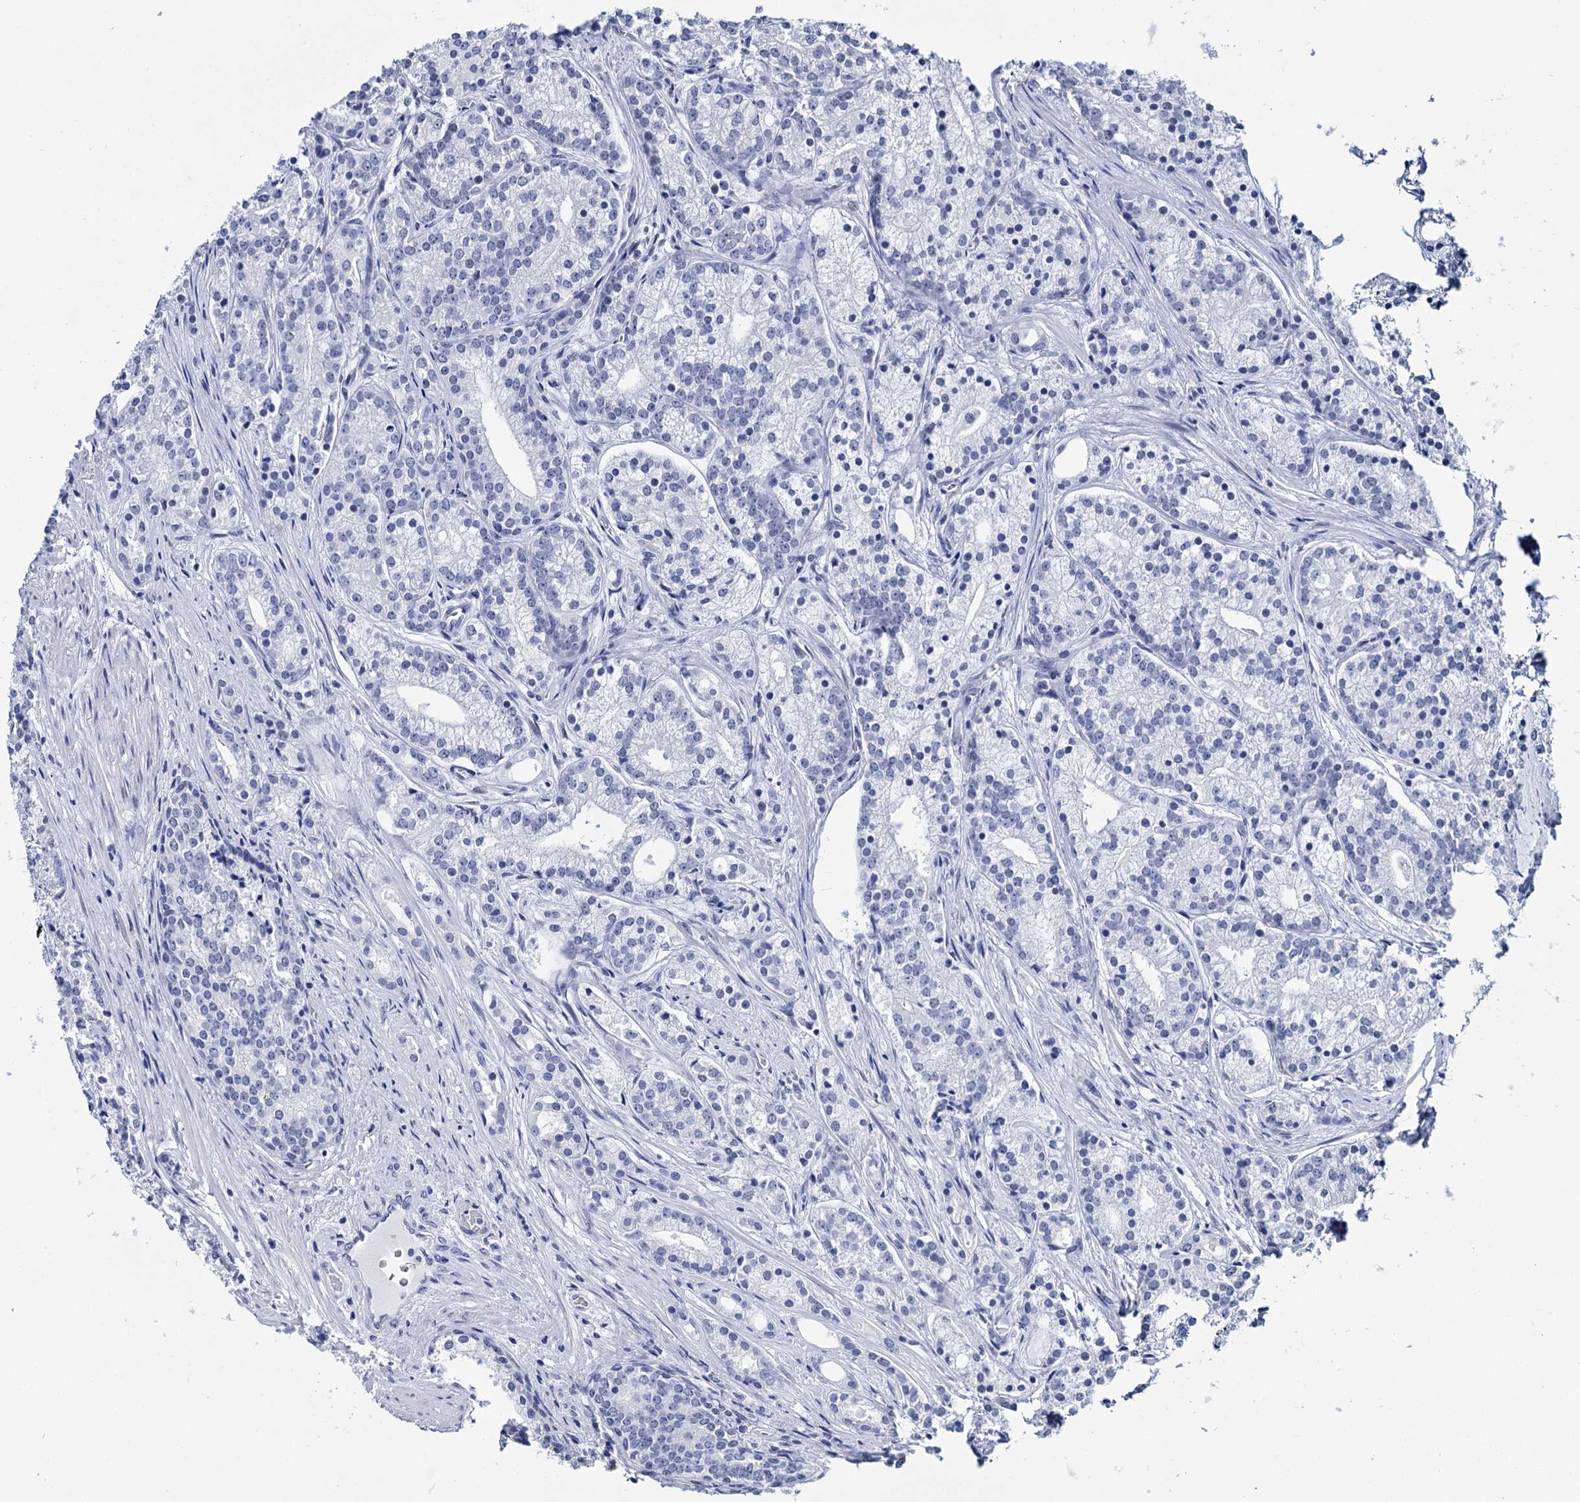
{"staining": {"intensity": "negative", "quantity": "none", "location": "none"}, "tissue": "prostate cancer", "cell_type": "Tumor cells", "image_type": "cancer", "snomed": [{"axis": "morphology", "description": "Adenocarcinoma, Low grade"}, {"axis": "topography", "description": "Prostate"}], "caption": "This photomicrograph is of prostate cancer stained with IHC to label a protein in brown with the nuclei are counter-stained blue. There is no expression in tumor cells. (DAB IHC, high magnification).", "gene": "MAGEA4", "patient": {"sex": "male", "age": 71}}